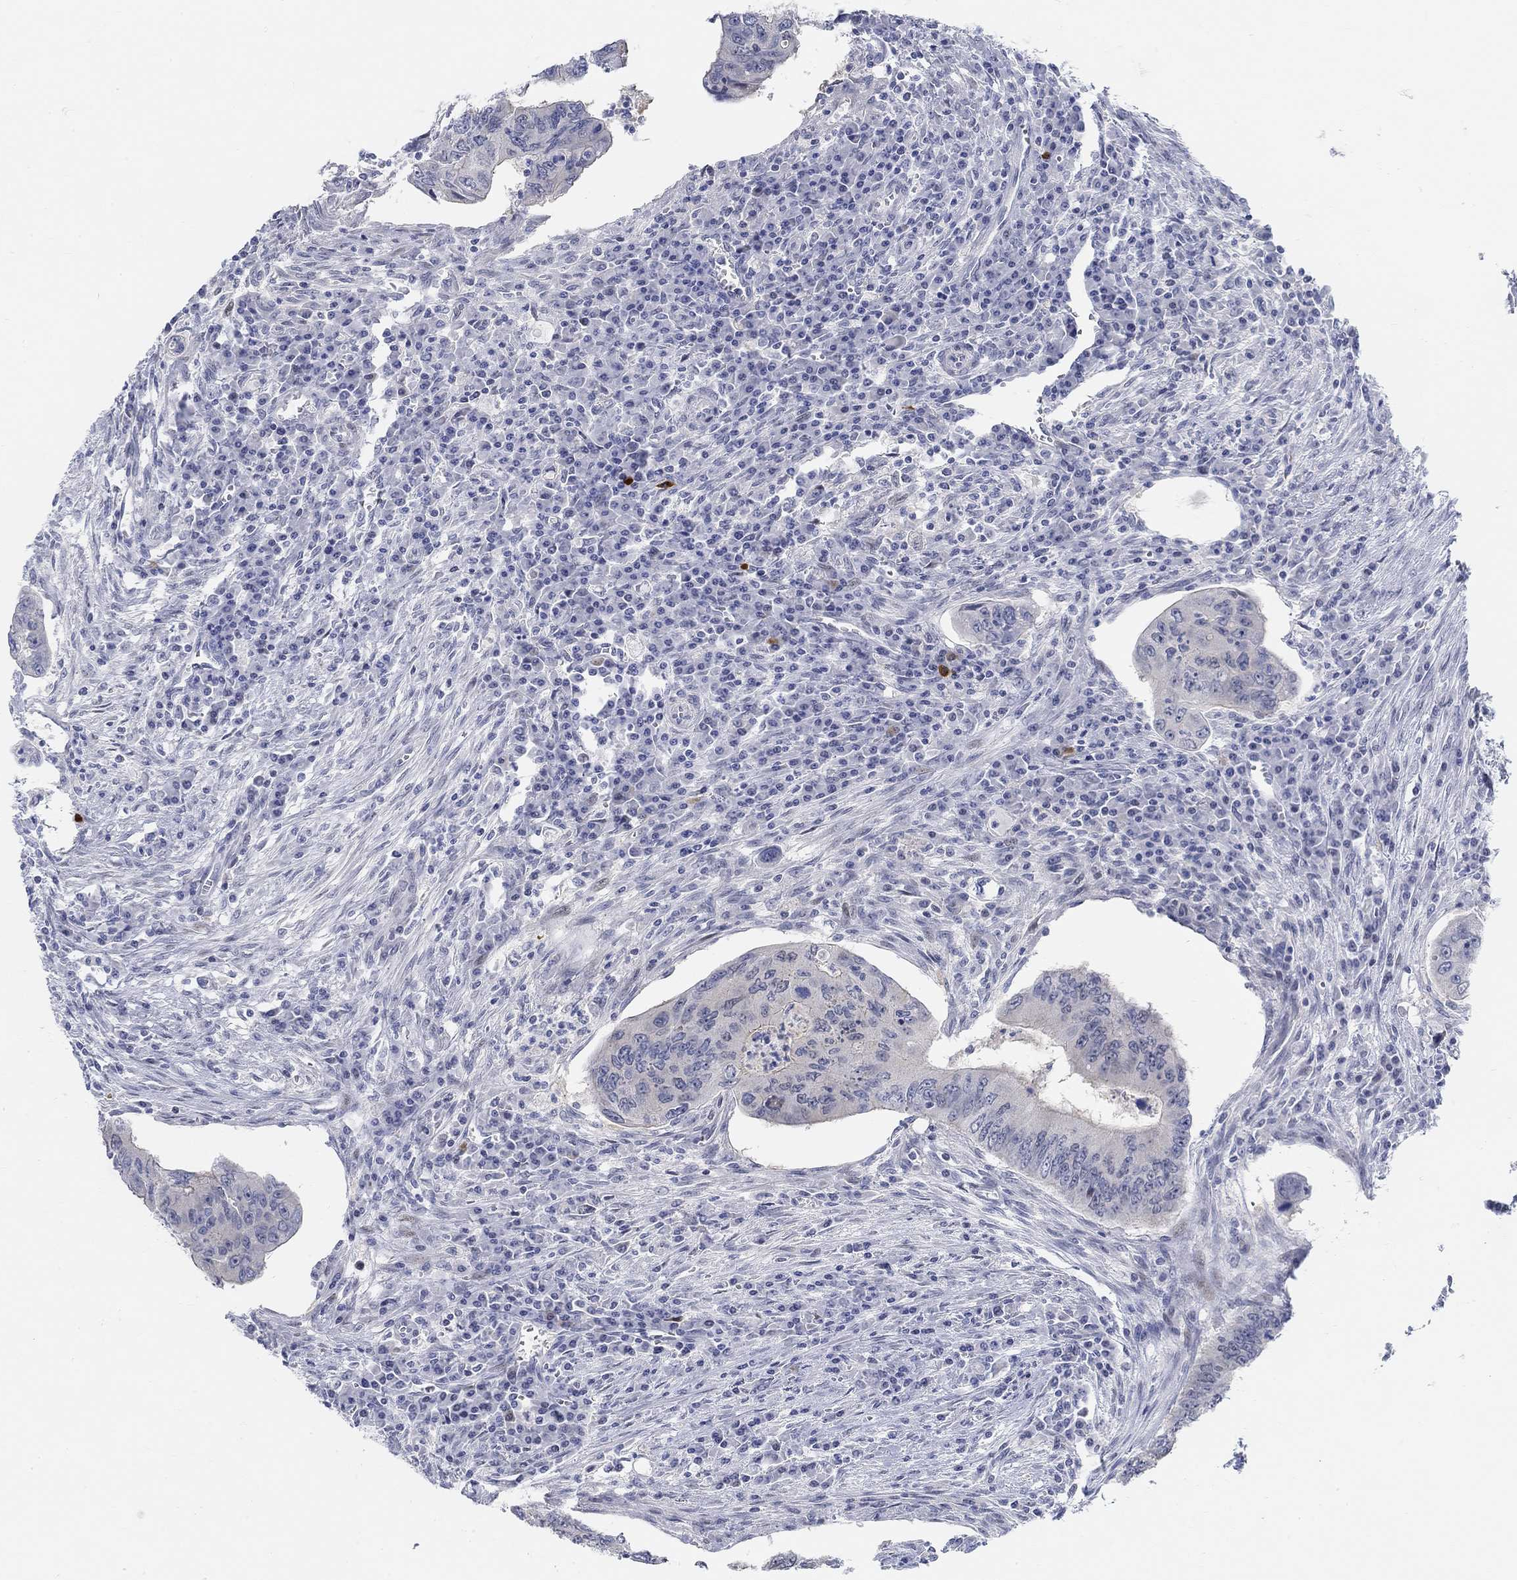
{"staining": {"intensity": "negative", "quantity": "none", "location": "none"}, "tissue": "colorectal cancer", "cell_type": "Tumor cells", "image_type": "cancer", "snomed": [{"axis": "morphology", "description": "Adenocarcinoma, NOS"}, {"axis": "topography", "description": "Colon"}], "caption": "Tumor cells are negative for protein expression in human adenocarcinoma (colorectal). (Stains: DAB IHC with hematoxylin counter stain, Microscopy: brightfield microscopy at high magnification).", "gene": "SNTG2", "patient": {"sex": "male", "age": 53}}